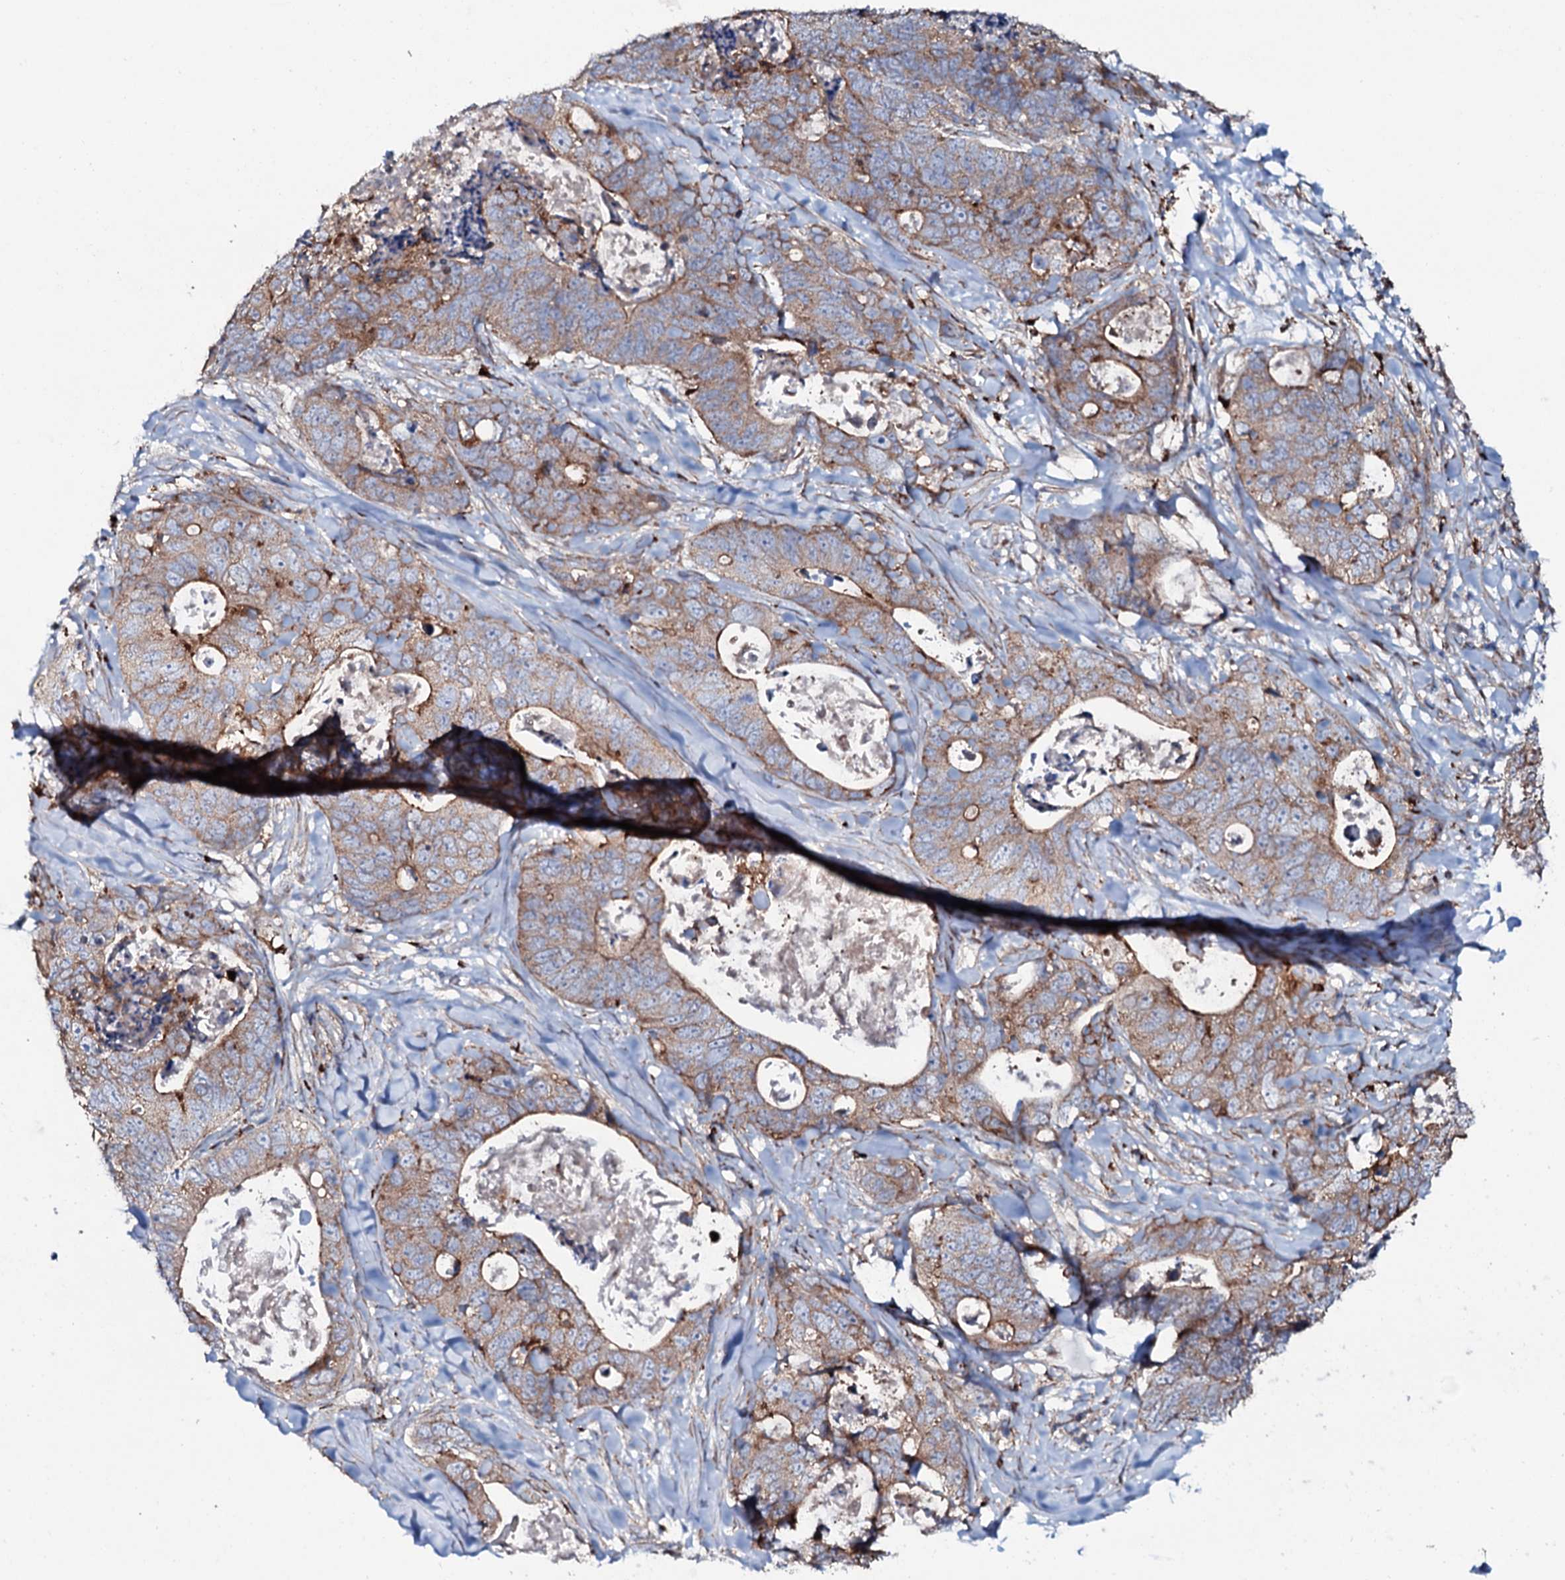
{"staining": {"intensity": "moderate", "quantity": ">75%", "location": "cytoplasmic/membranous"}, "tissue": "stomach cancer", "cell_type": "Tumor cells", "image_type": "cancer", "snomed": [{"axis": "morphology", "description": "Adenocarcinoma, NOS"}, {"axis": "topography", "description": "Stomach"}], "caption": "Human adenocarcinoma (stomach) stained for a protein (brown) shows moderate cytoplasmic/membranous positive staining in about >75% of tumor cells.", "gene": "P2RX4", "patient": {"sex": "female", "age": 89}}